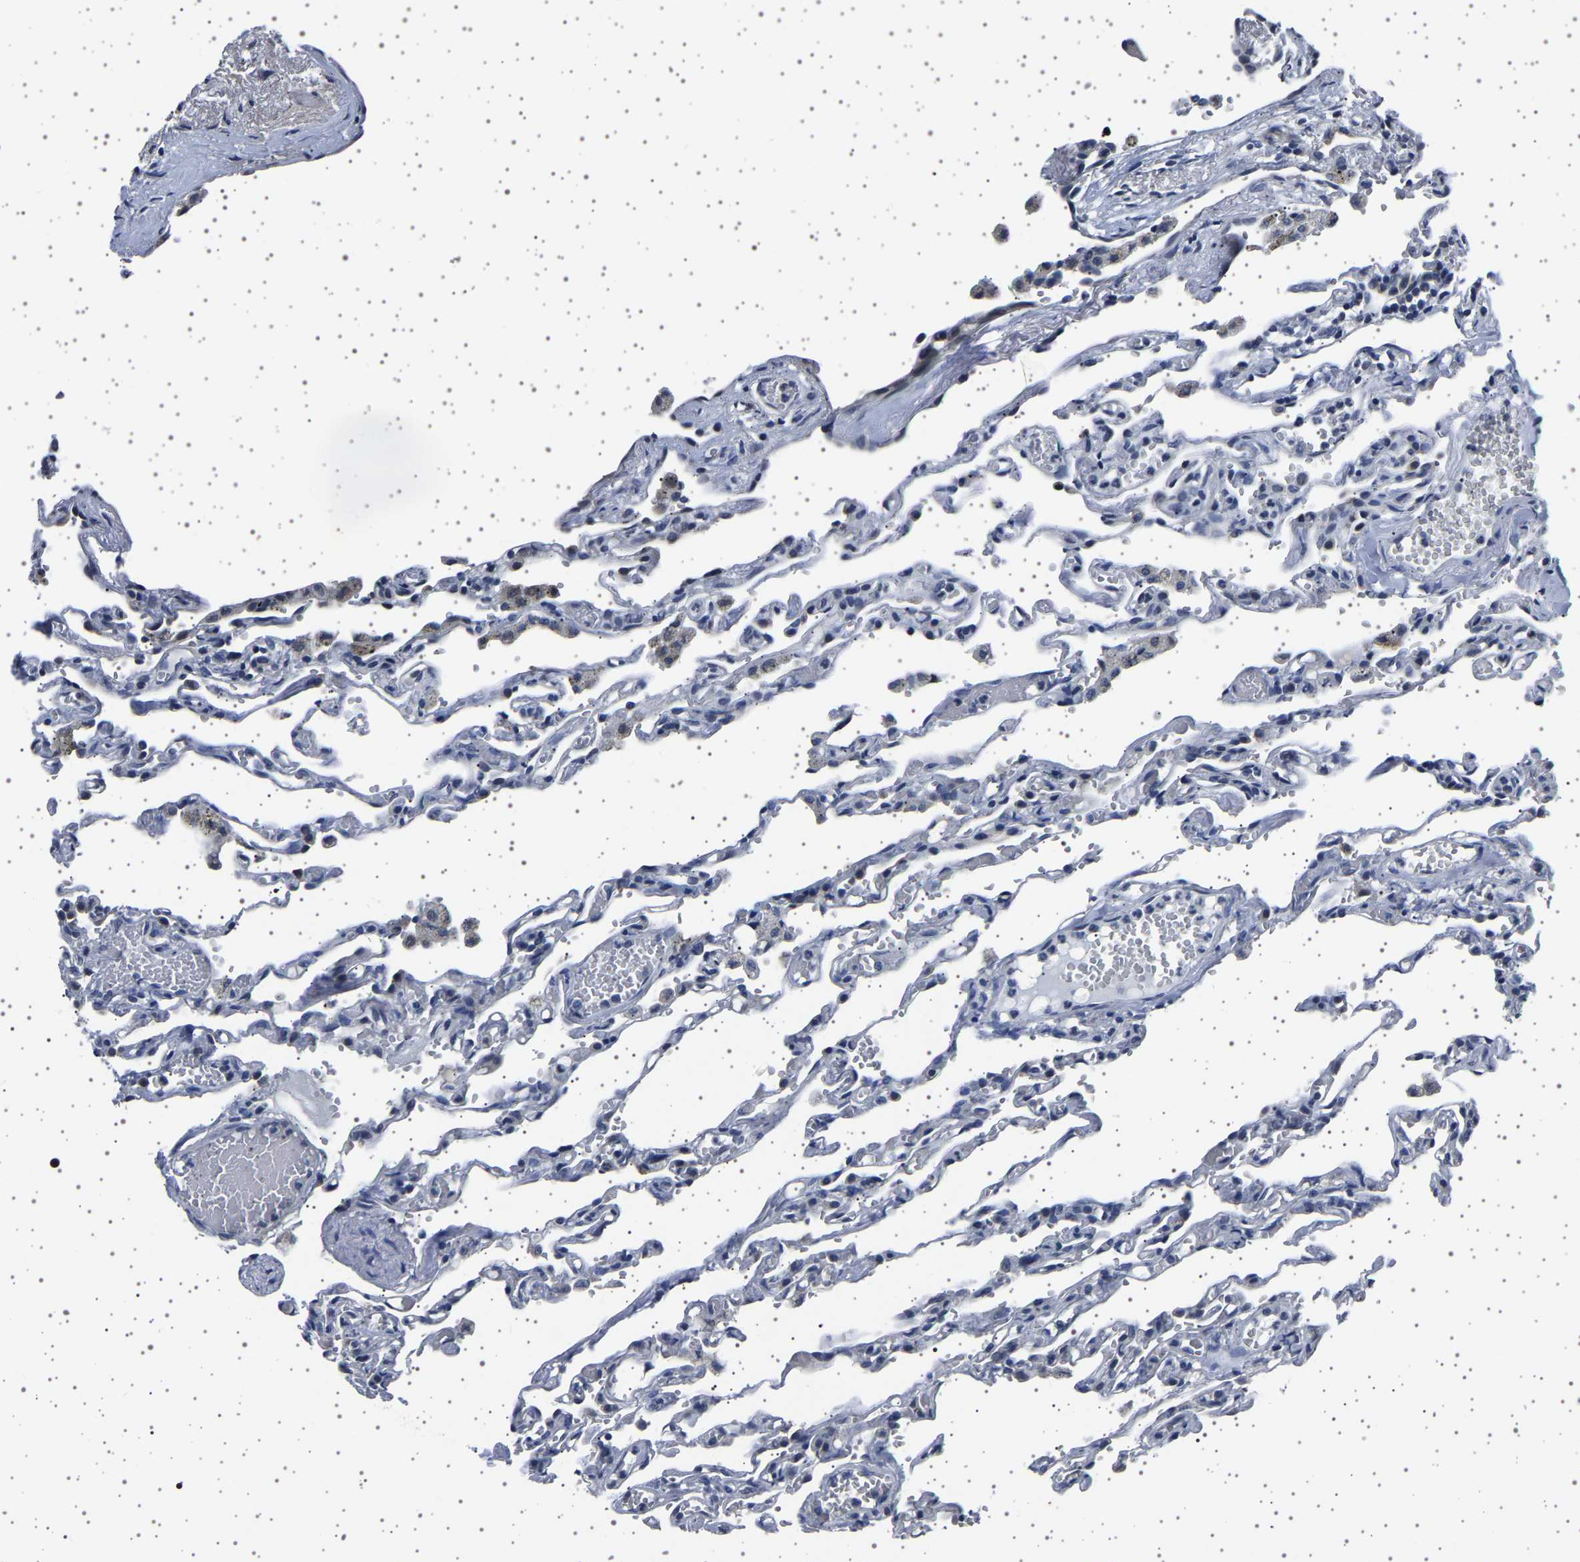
{"staining": {"intensity": "negative", "quantity": "none", "location": "none"}, "tissue": "lung", "cell_type": "Alveolar cells", "image_type": "normal", "snomed": [{"axis": "morphology", "description": "Normal tissue, NOS"}, {"axis": "topography", "description": "Lung"}], "caption": "Photomicrograph shows no significant protein positivity in alveolar cells of normal lung.", "gene": "IL10RB", "patient": {"sex": "male", "age": 21}}